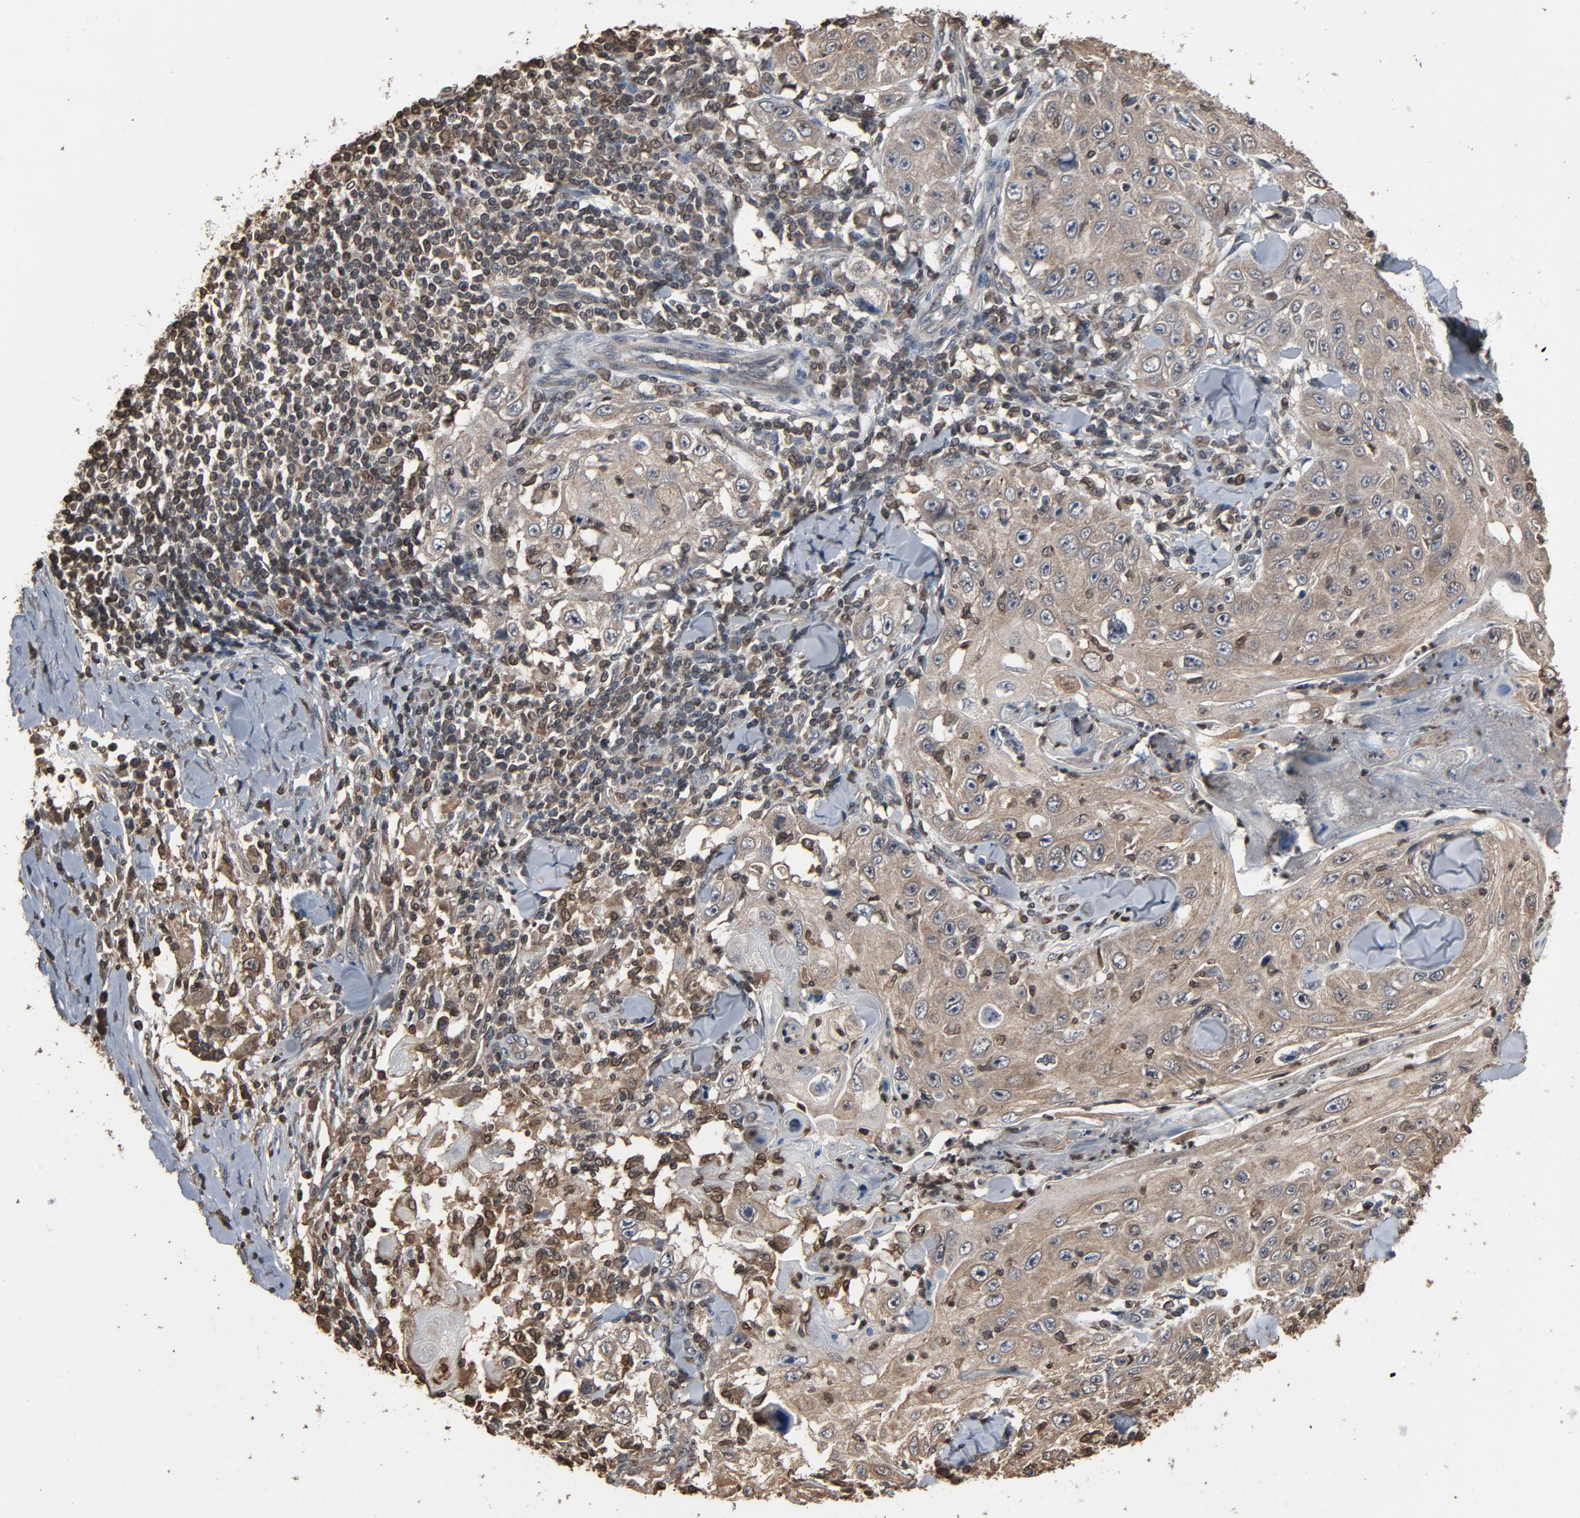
{"staining": {"intensity": "weak", "quantity": ">75%", "location": "cytoplasmic/membranous"}, "tissue": "skin cancer", "cell_type": "Tumor cells", "image_type": "cancer", "snomed": [{"axis": "morphology", "description": "Squamous cell carcinoma, NOS"}, {"axis": "topography", "description": "Skin"}], "caption": "Skin cancer tissue demonstrates weak cytoplasmic/membranous expression in approximately >75% of tumor cells (DAB IHC, brown staining for protein, blue staining for nuclei).", "gene": "UBE2D1", "patient": {"sex": "male", "age": 86}}